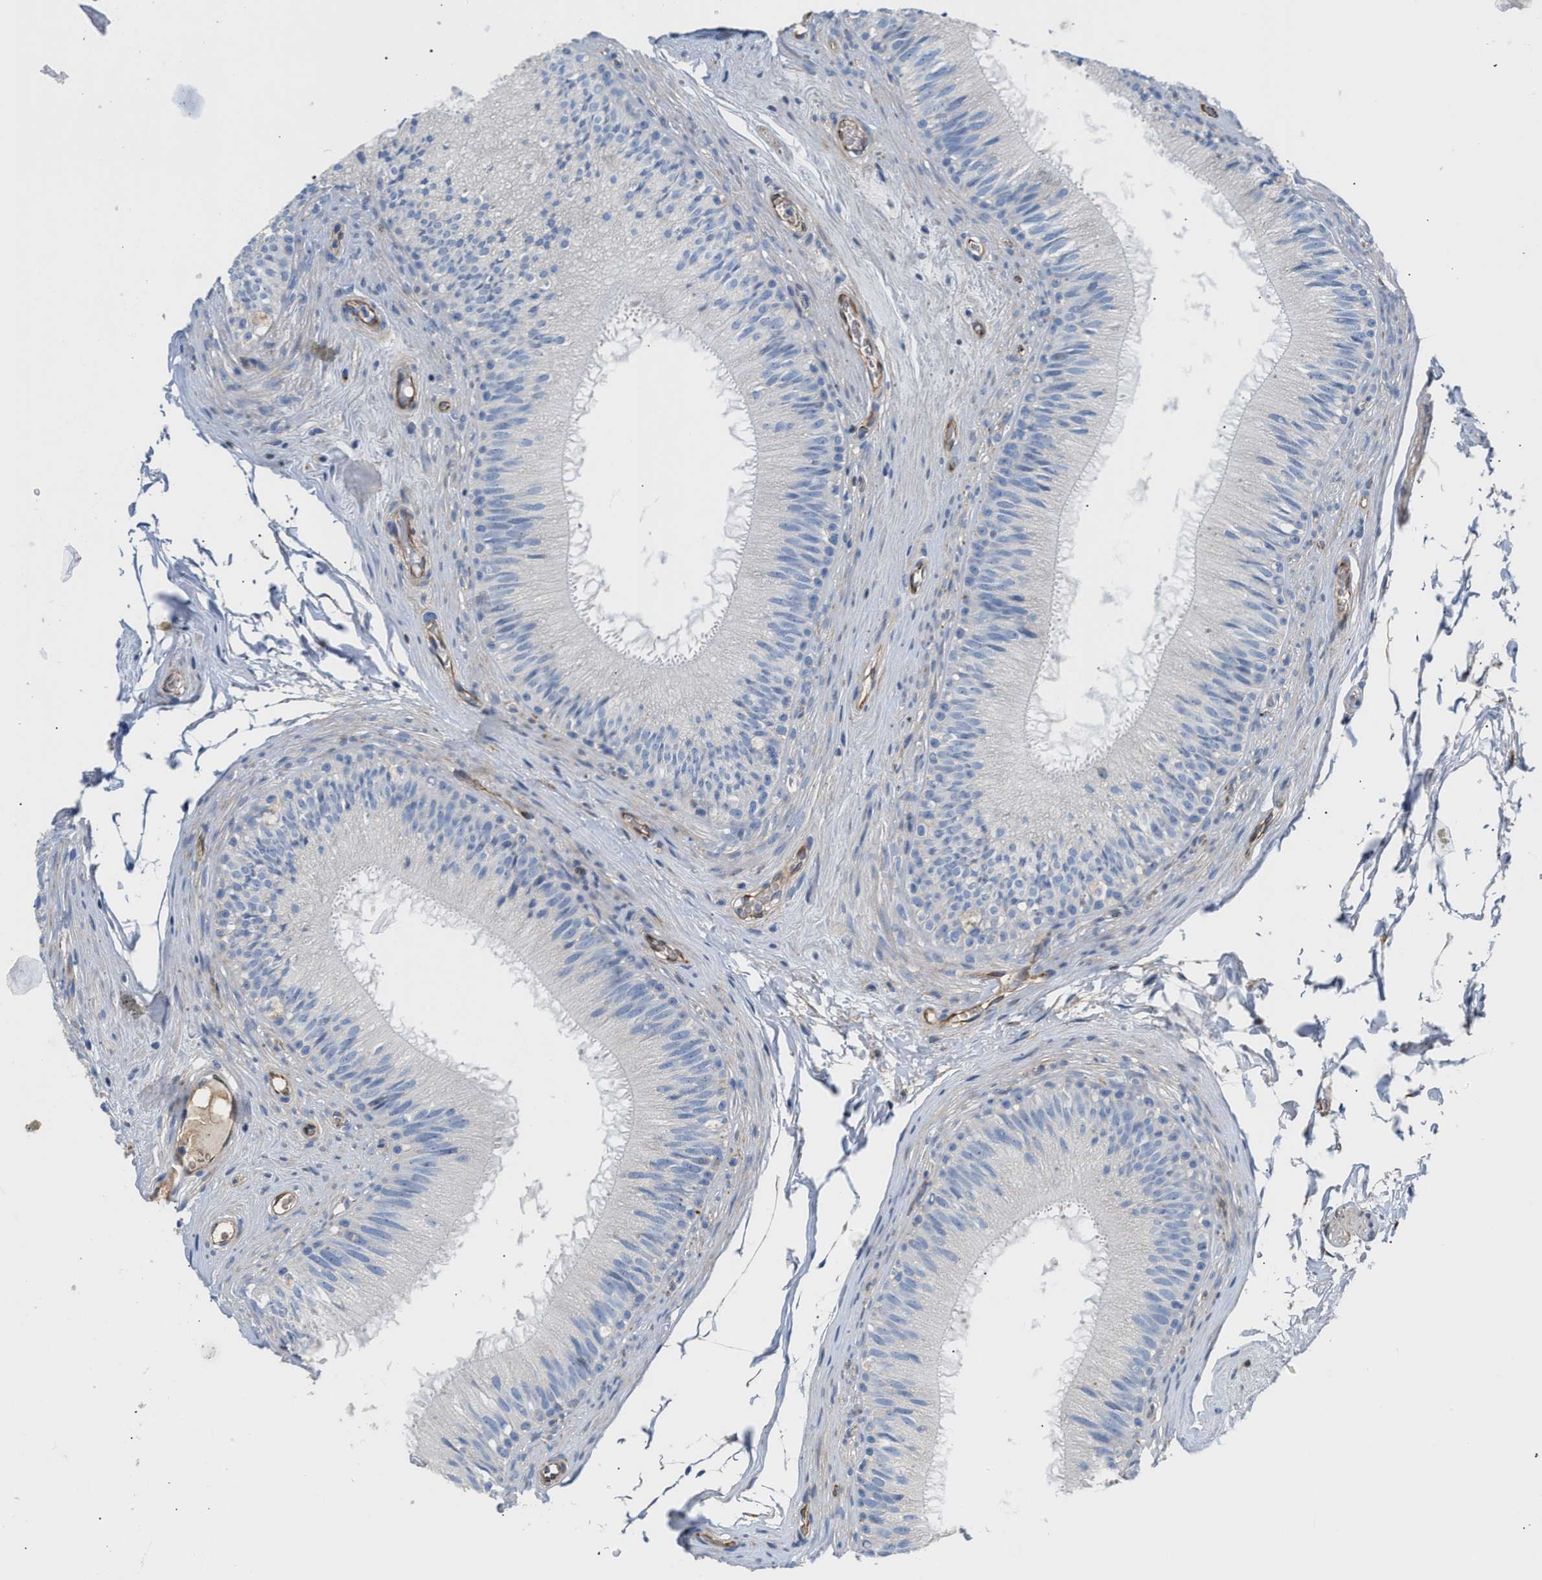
{"staining": {"intensity": "negative", "quantity": "none", "location": "none"}, "tissue": "epididymis", "cell_type": "Glandular cells", "image_type": "normal", "snomed": [{"axis": "morphology", "description": "Normal tissue, NOS"}, {"axis": "topography", "description": "Testis"}, {"axis": "topography", "description": "Epididymis"}], "caption": "This image is of benign epididymis stained with IHC to label a protein in brown with the nuclei are counter-stained blue. There is no positivity in glandular cells.", "gene": "TFPI", "patient": {"sex": "male", "age": 36}}